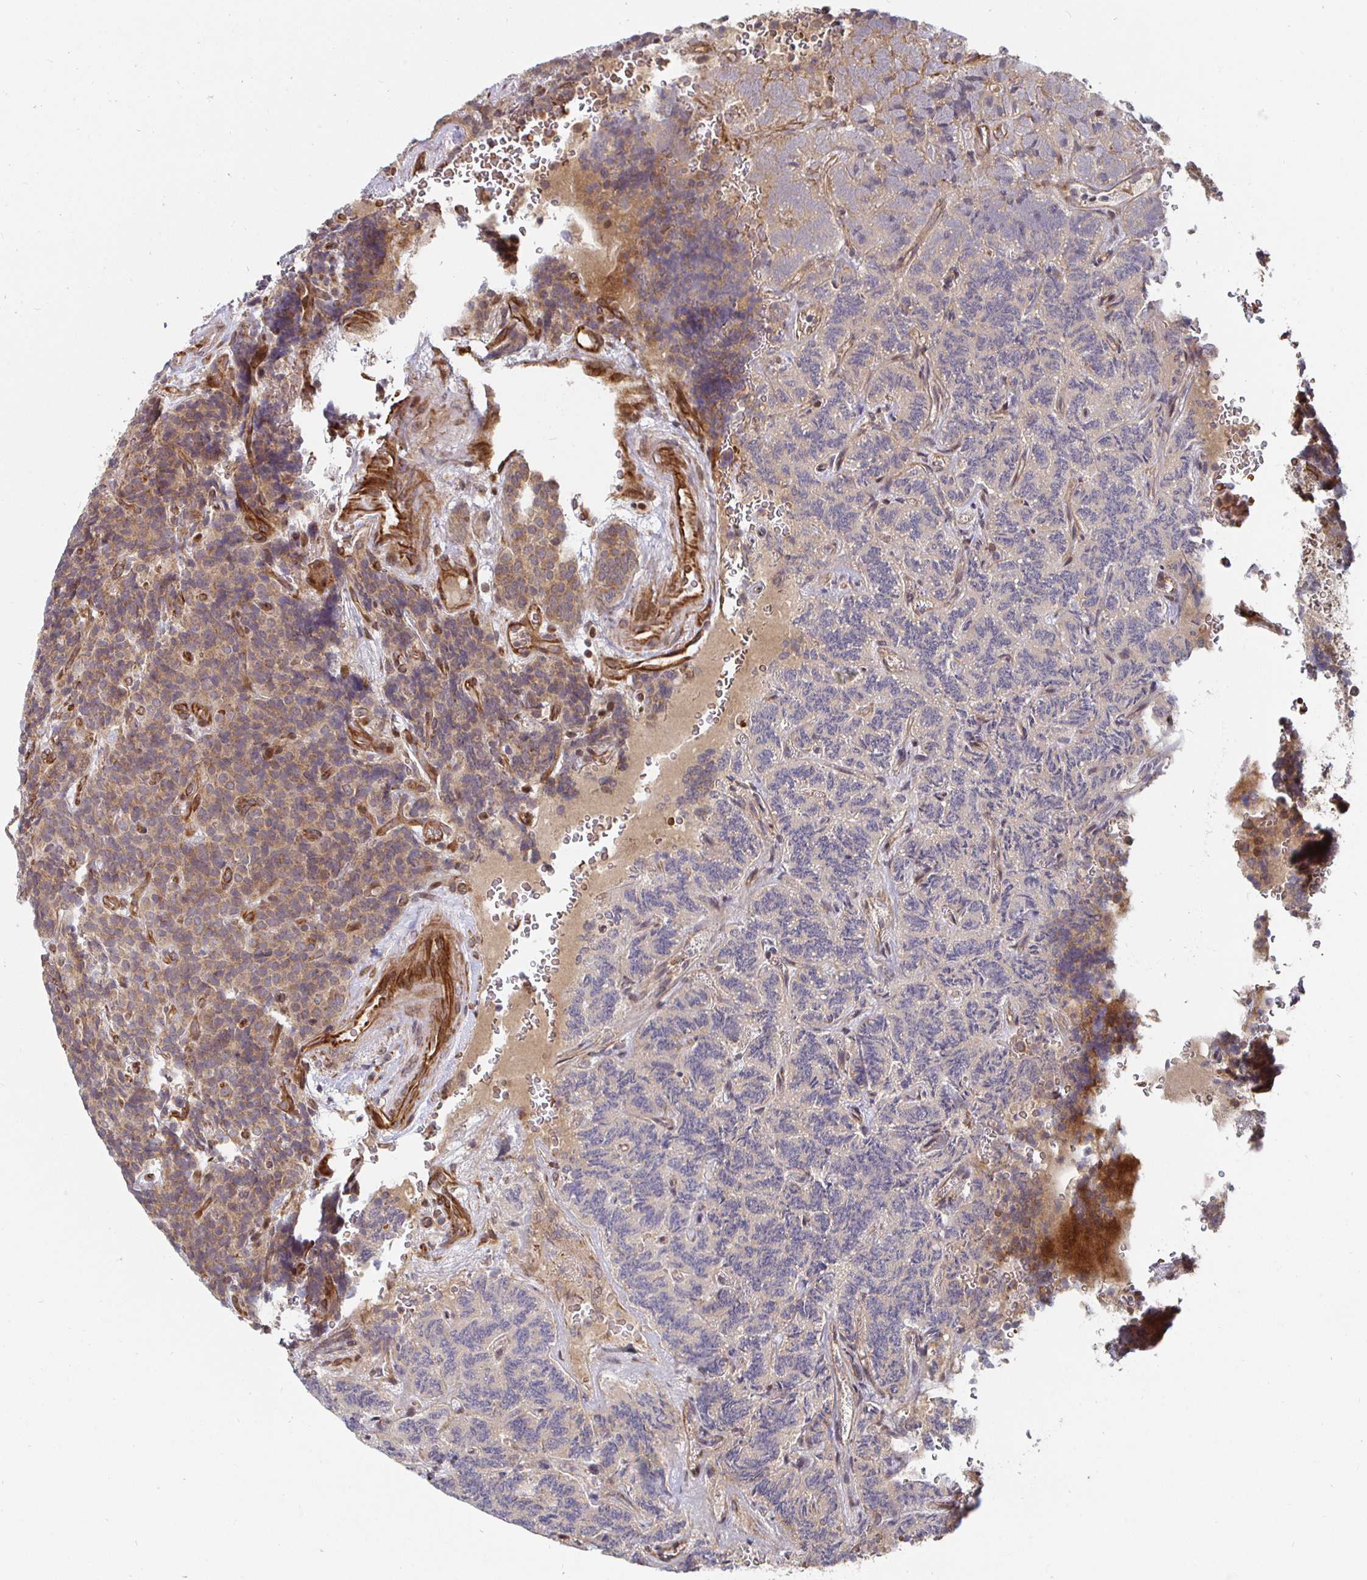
{"staining": {"intensity": "weak", "quantity": "25%-75%", "location": "cytoplasmic/membranous"}, "tissue": "carcinoid", "cell_type": "Tumor cells", "image_type": "cancer", "snomed": [{"axis": "morphology", "description": "Carcinoid, malignant, NOS"}, {"axis": "topography", "description": "Pancreas"}], "caption": "Carcinoid stained with a protein marker shows weak staining in tumor cells.", "gene": "TBKBP1", "patient": {"sex": "male", "age": 36}}